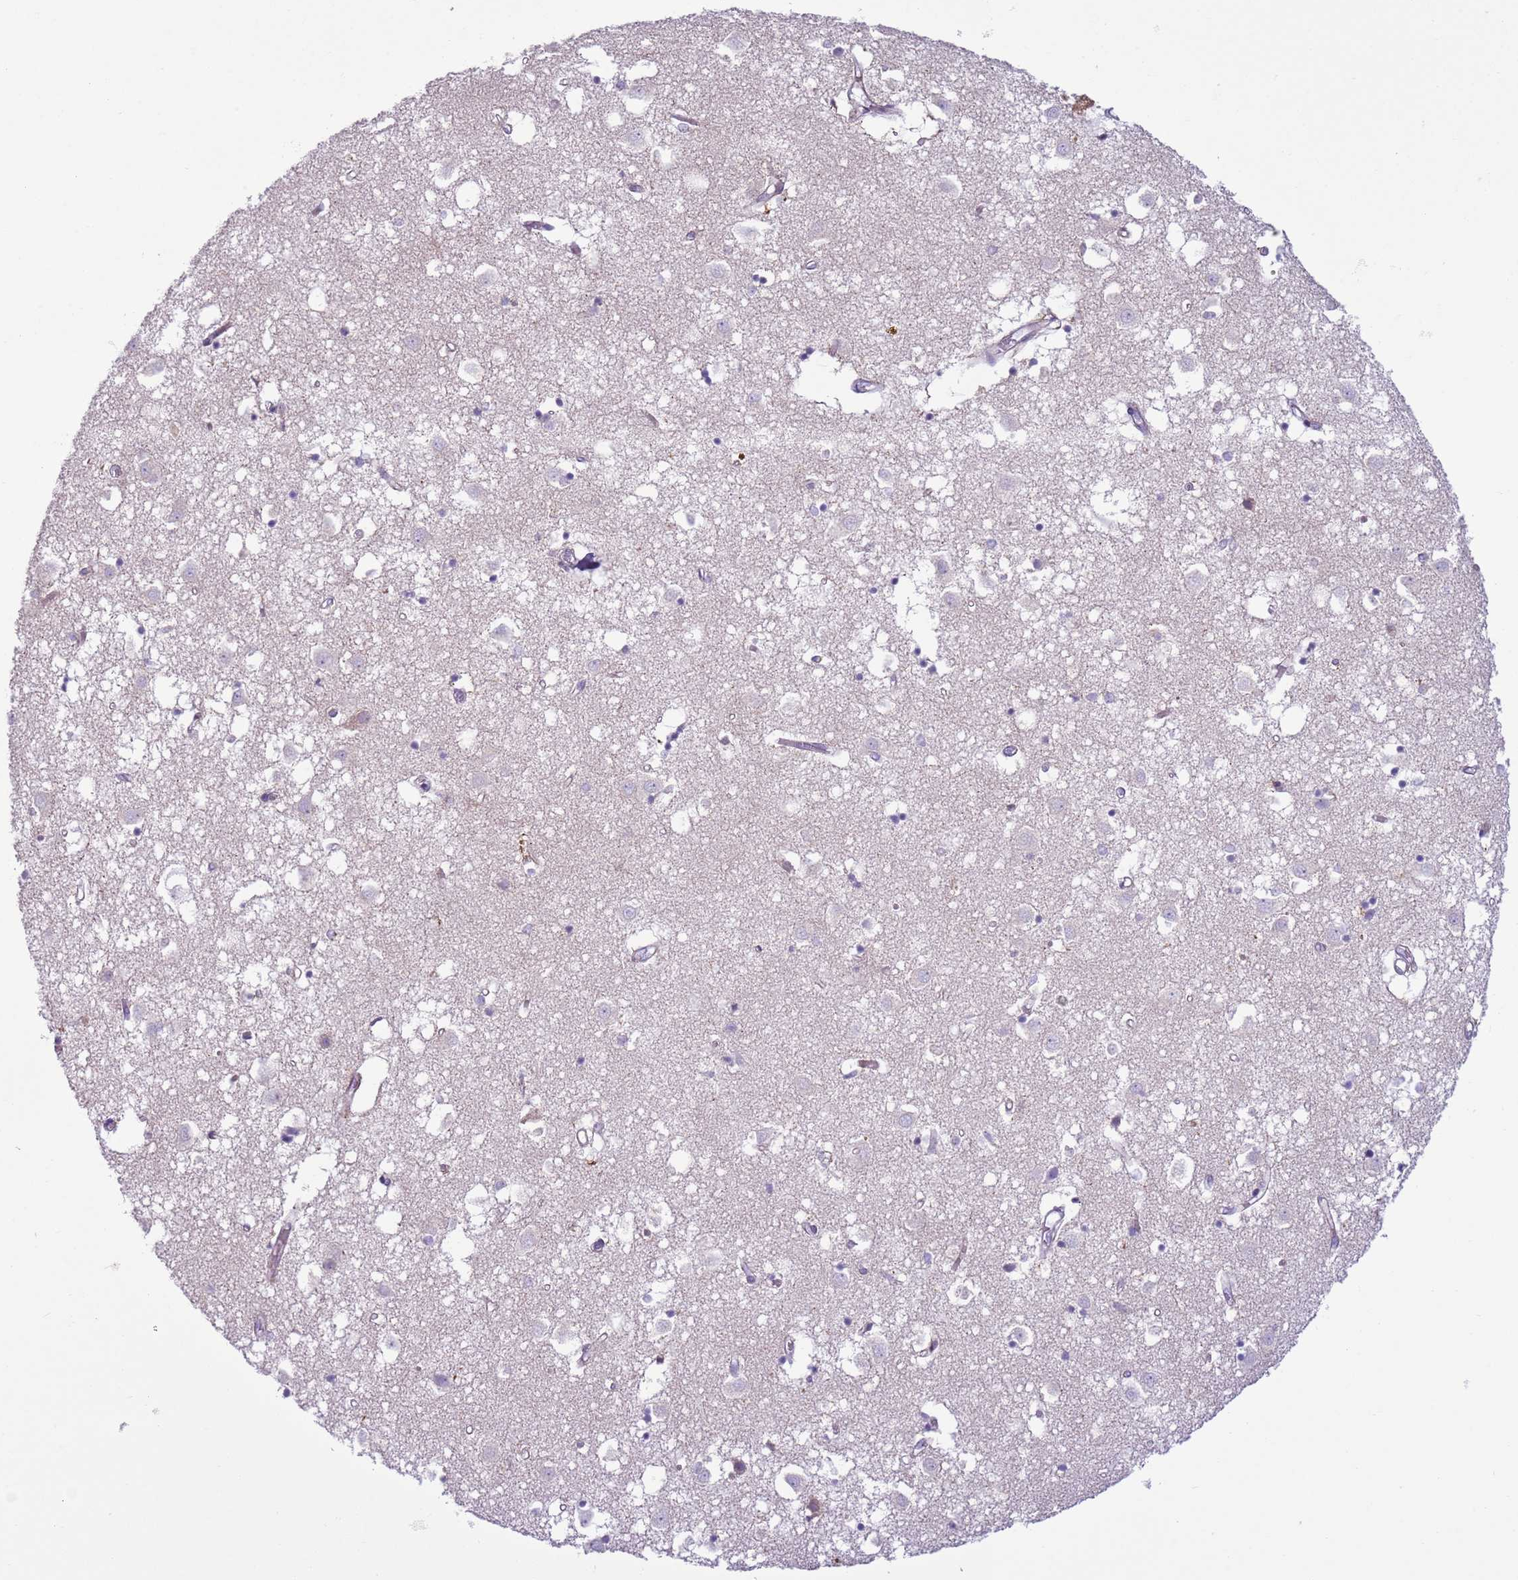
{"staining": {"intensity": "negative", "quantity": "none", "location": "none"}, "tissue": "caudate", "cell_type": "Glial cells", "image_type": "normal", "snomed": [{"axis": "morphology", "description": "Normal tissue, NOS"}, {"axis": "topography", "description": "Lateral ventricle wall"}], "caption": "IHC photomicrograph of unremarkable caudate: human caudate stained with DAB (3,3'-diaminobenzidine) displays no significant protein staining in glial cells.", "gene": "OAF", "patient": {"sex": "male", "age": 70}}